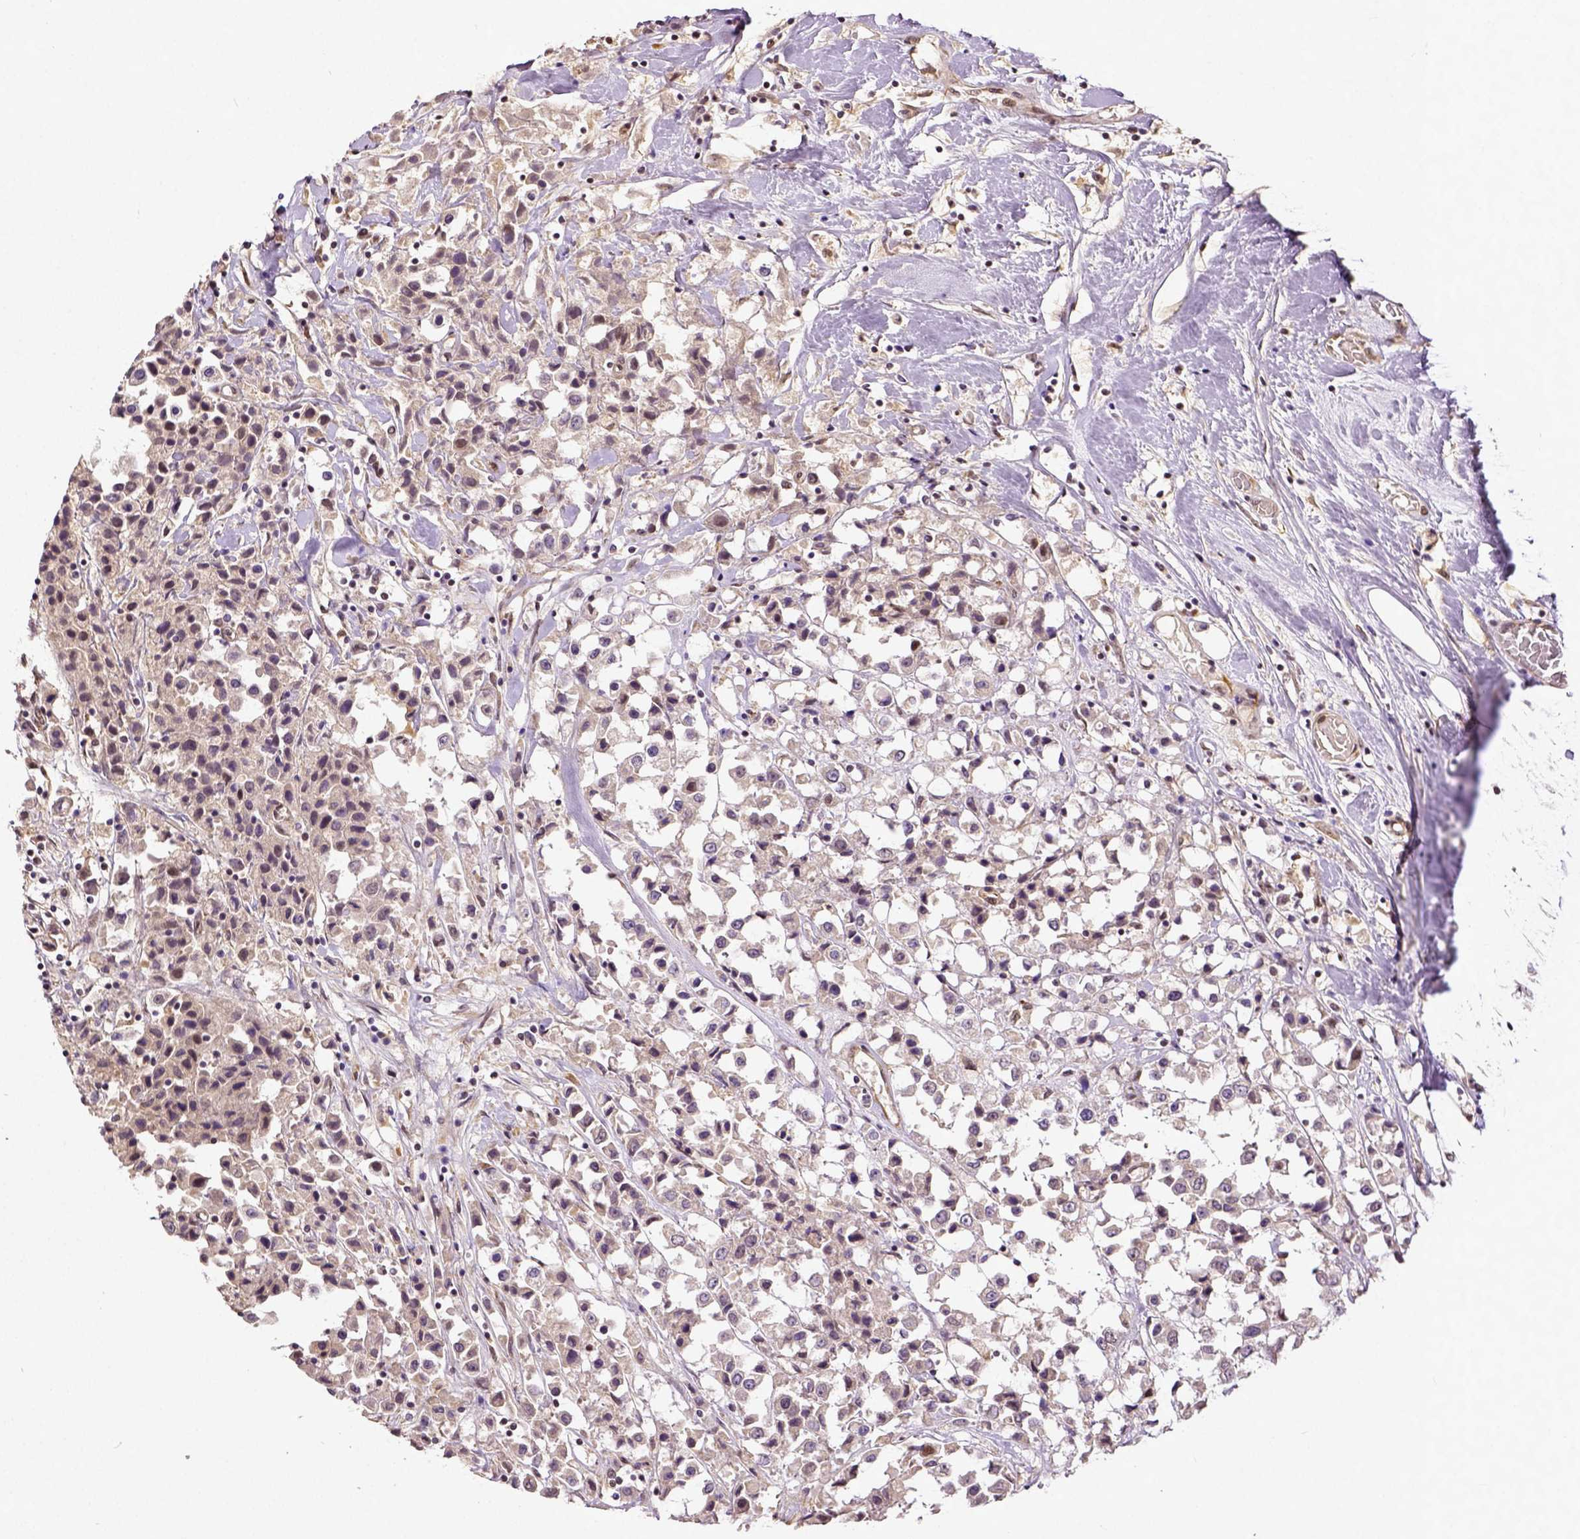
{"staining": {"intensity": "negative", "quantity": "none", "location": "none"}, "tissue": "breast cancer", "cell_type": "Tumor cells", "image_type": "cancer", "snomed": [{"axis": "morphology", "description": "Duct carcinoma"}, {"axis": "topography", "description": "Breast"}], "caption": "IHC image of intraductal carcinoma (breast) stained for a protein (brown), which shows no staining in tumor cells.", "gene": "DICER1", "patient": {"sex": "female", "age": 61}}